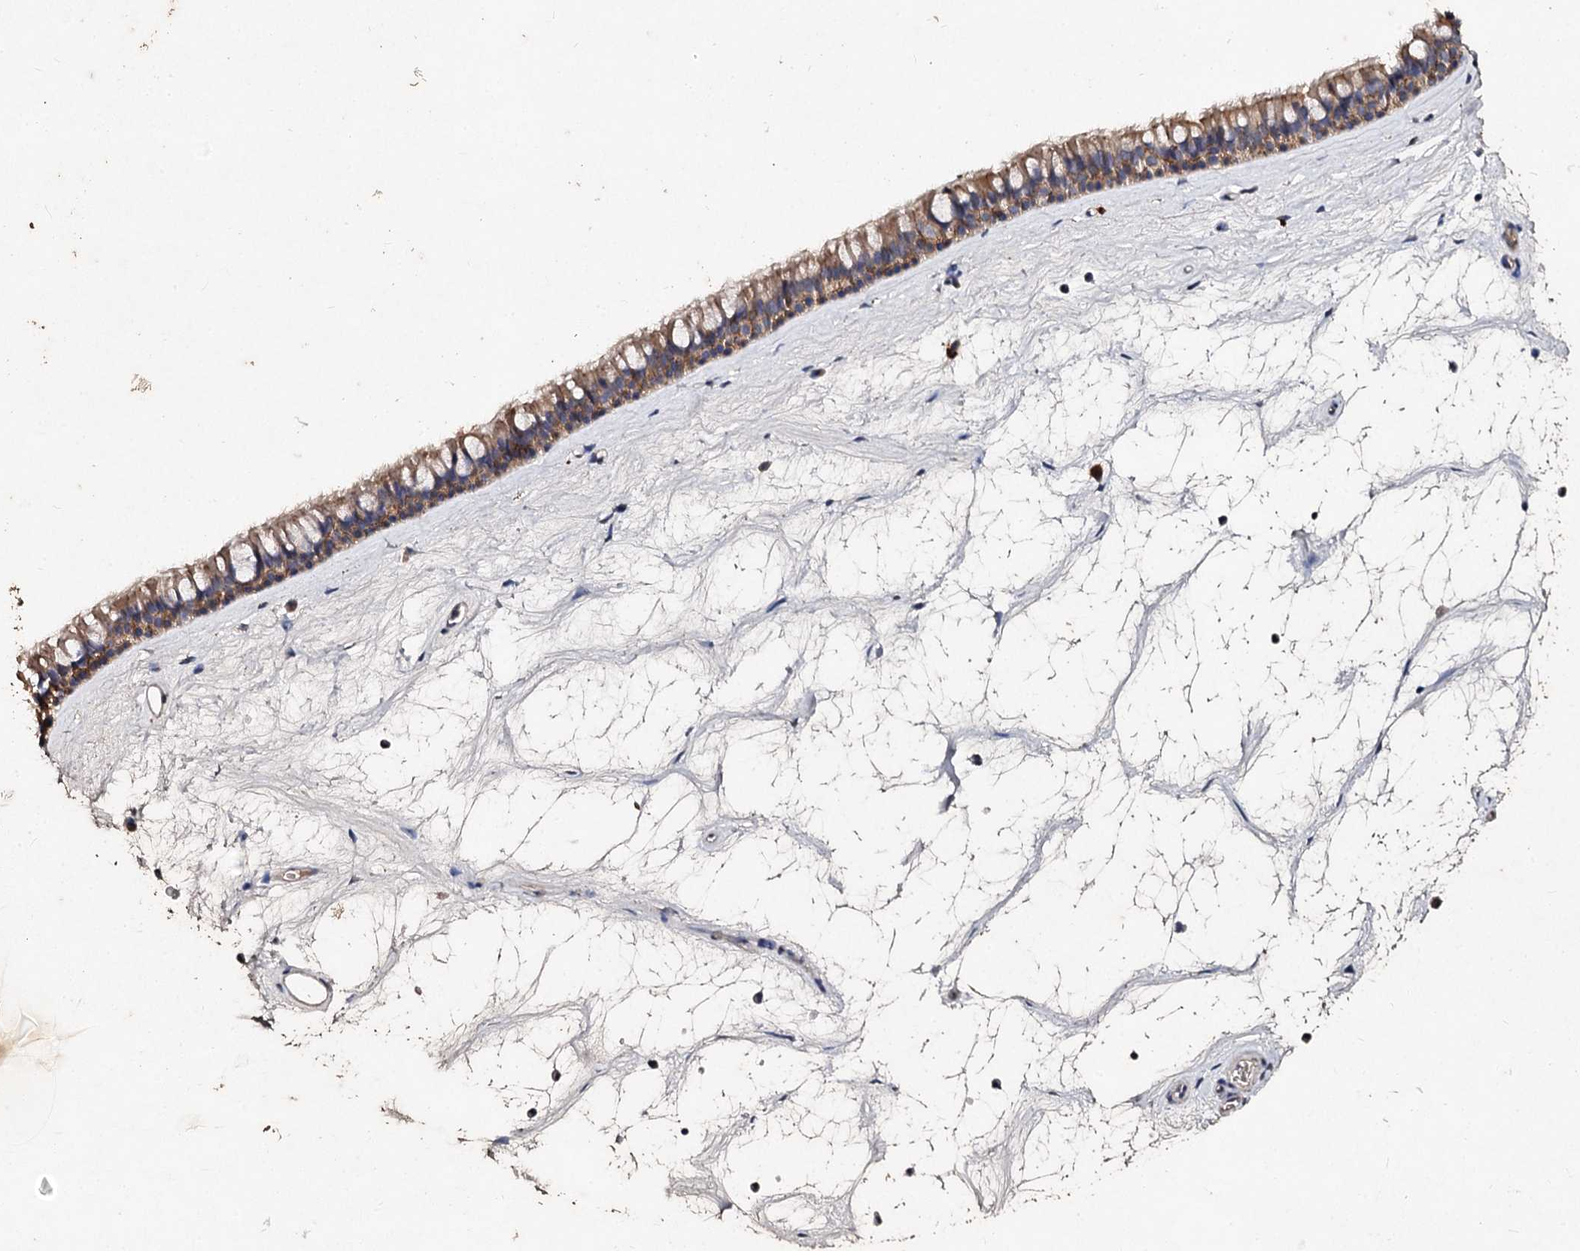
{"staining": {"intensity": "weak", "quantity": ">75%", "location": "cytoplasmic/membranous"}, "tissue": "nasopharynx", "cell_type": "Respiratory epithelial cells", "image_type": "normal", "snomed": [{"axis": "morphology", "description": "Normal tissue, NOS"}, {"axis": "topography", "description": "Nasopharynx"}], "caption": "Weak cytoplasmic/membranous positivity is appreciated in approximately >75% of respiratory epithelial cells in unremarkable nasopharynx.", "gene": "VPS36", "patient": {"sex": "male", "age": 64}}